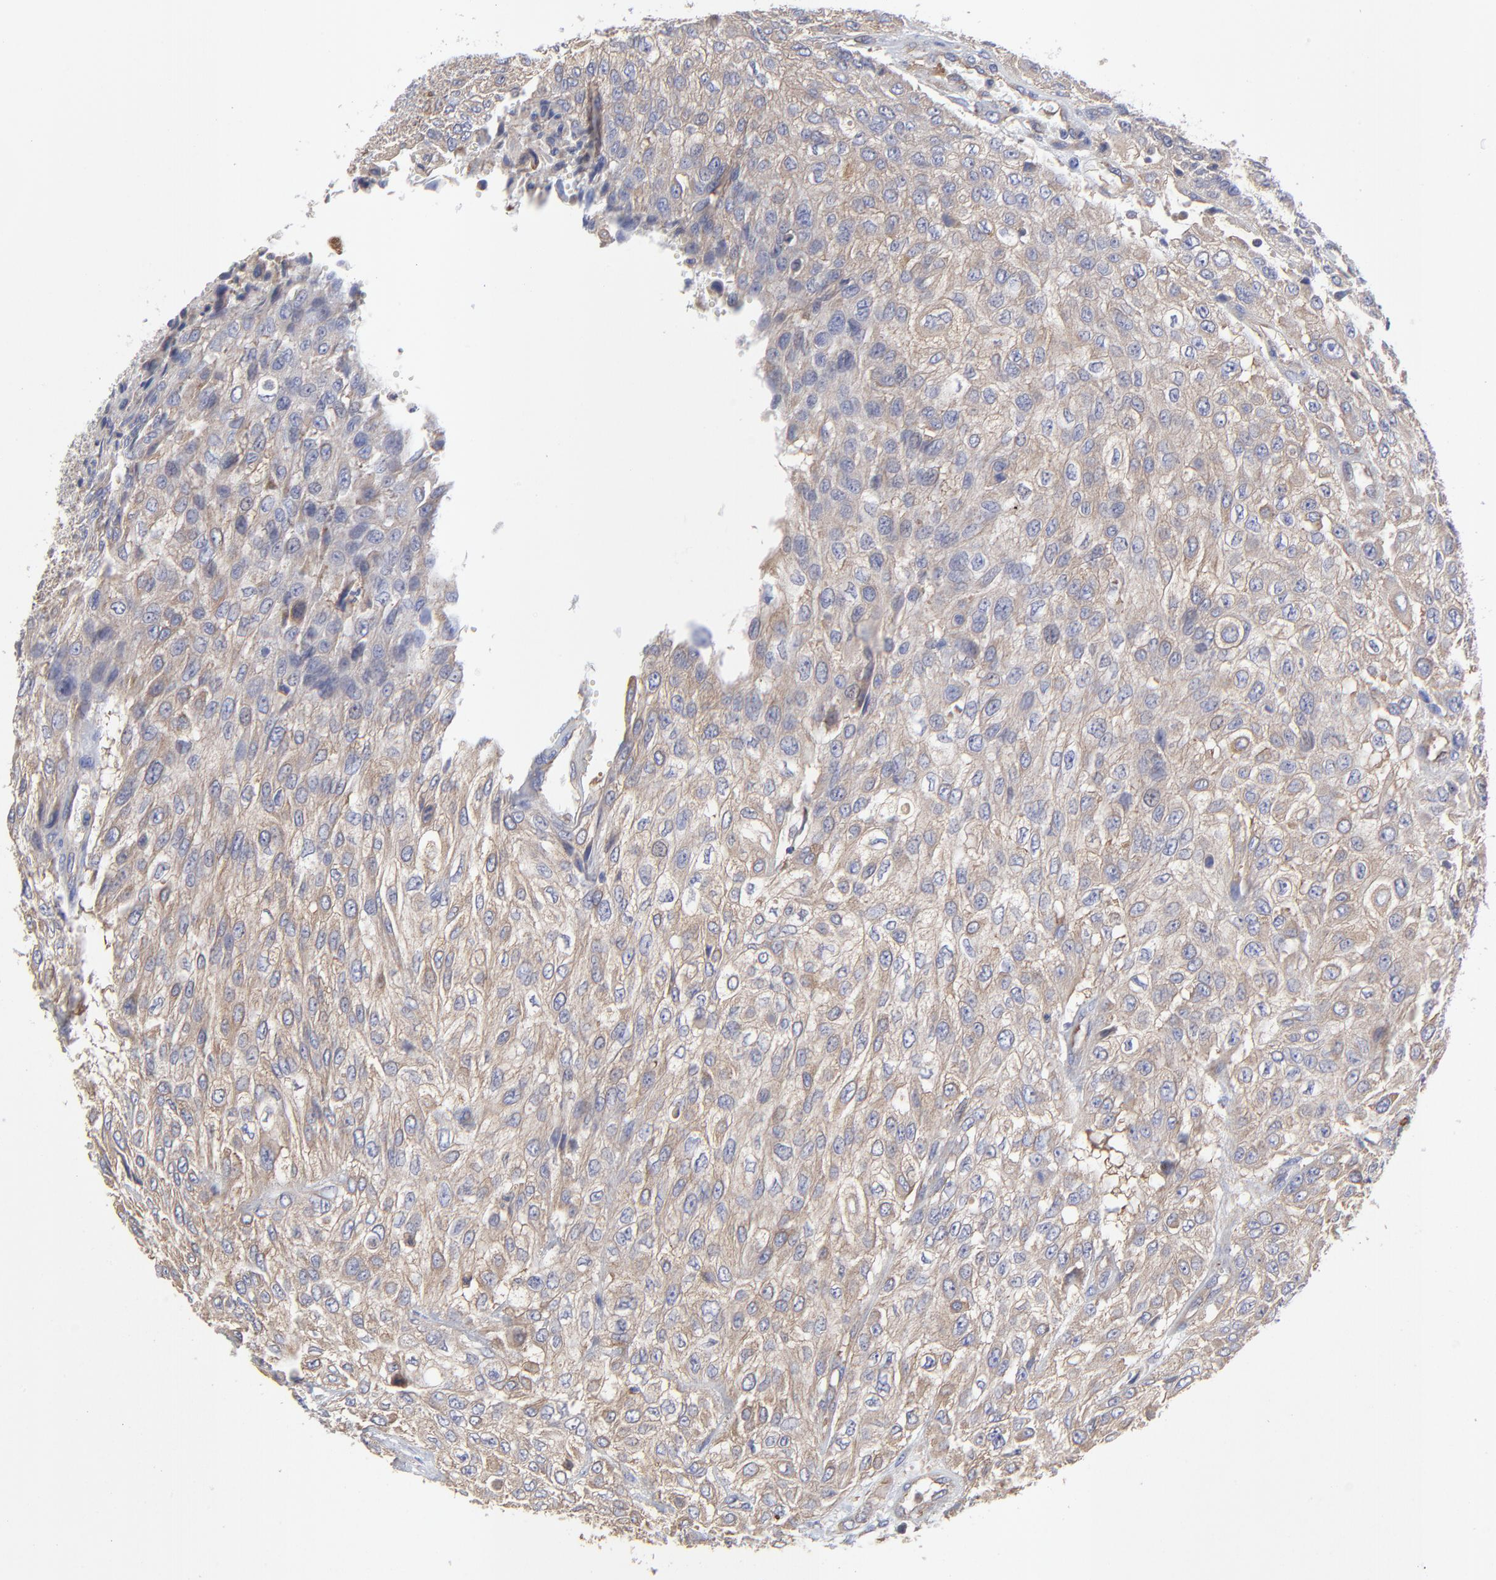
{"staining": {"intensity": "weak", "quantity": ">75%", "location": "cytoplasmic/membranous"}, "tissue": "urothelial cancer", "cell_type": "Tumor cells", "image_type": "cancer", "snomed": [{"axis": "morphology", "description": "Urothelial carcinoma, High grade"}, {"axis": "topography", "description": "Urinary bladder"}], "caption": "An immunohistochemistry (IHC) photomicrograph of neoplastic tissue is shown. Protein staining in brown labels weak cytoplasmic/membranous positivity in high-grade urothelial carcinoma within tumor cells. (IHC, brightfield microscopy, high magnification).", "gene": "SULF2", "patient": {"sex": "male", "age": 57}}